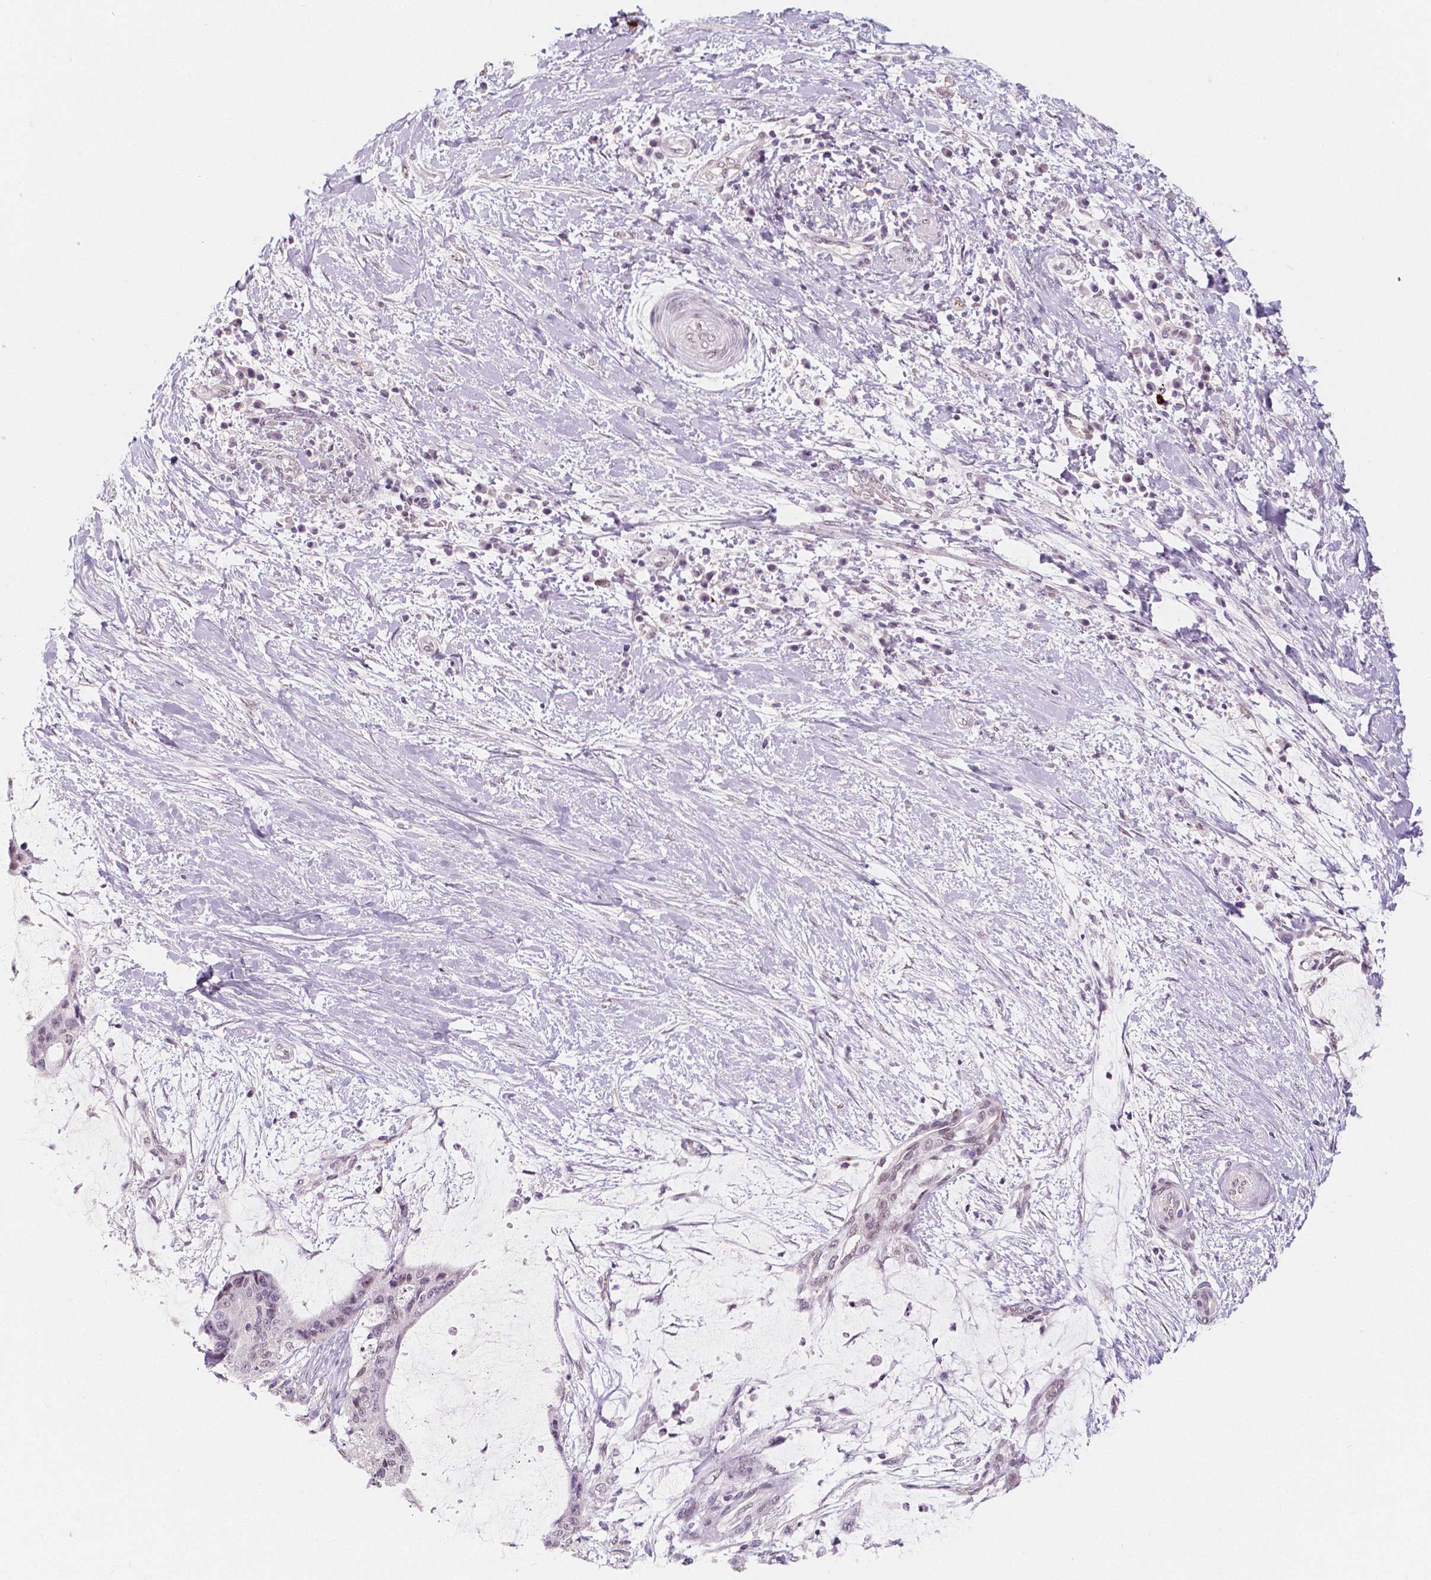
{"staining": {"intensity": "negative", "quantity": "none", "location": "none"}, "tissue": "liver cancer", "cell_type": "Tumor cells", "image_type": "cancer", "snomed": [{"axis": "morphology", "description": "Cholangiocarcinoma"}, {"axis": "topography", "description": "Liver"}], "caption": "The immunohistochemistry photomicrograph has no significant expression in tumor cells of cholangiocarcinoma (liver) tissue.", "gene": "KDM5B", "patient": {"sex": "female", "age": 73}}